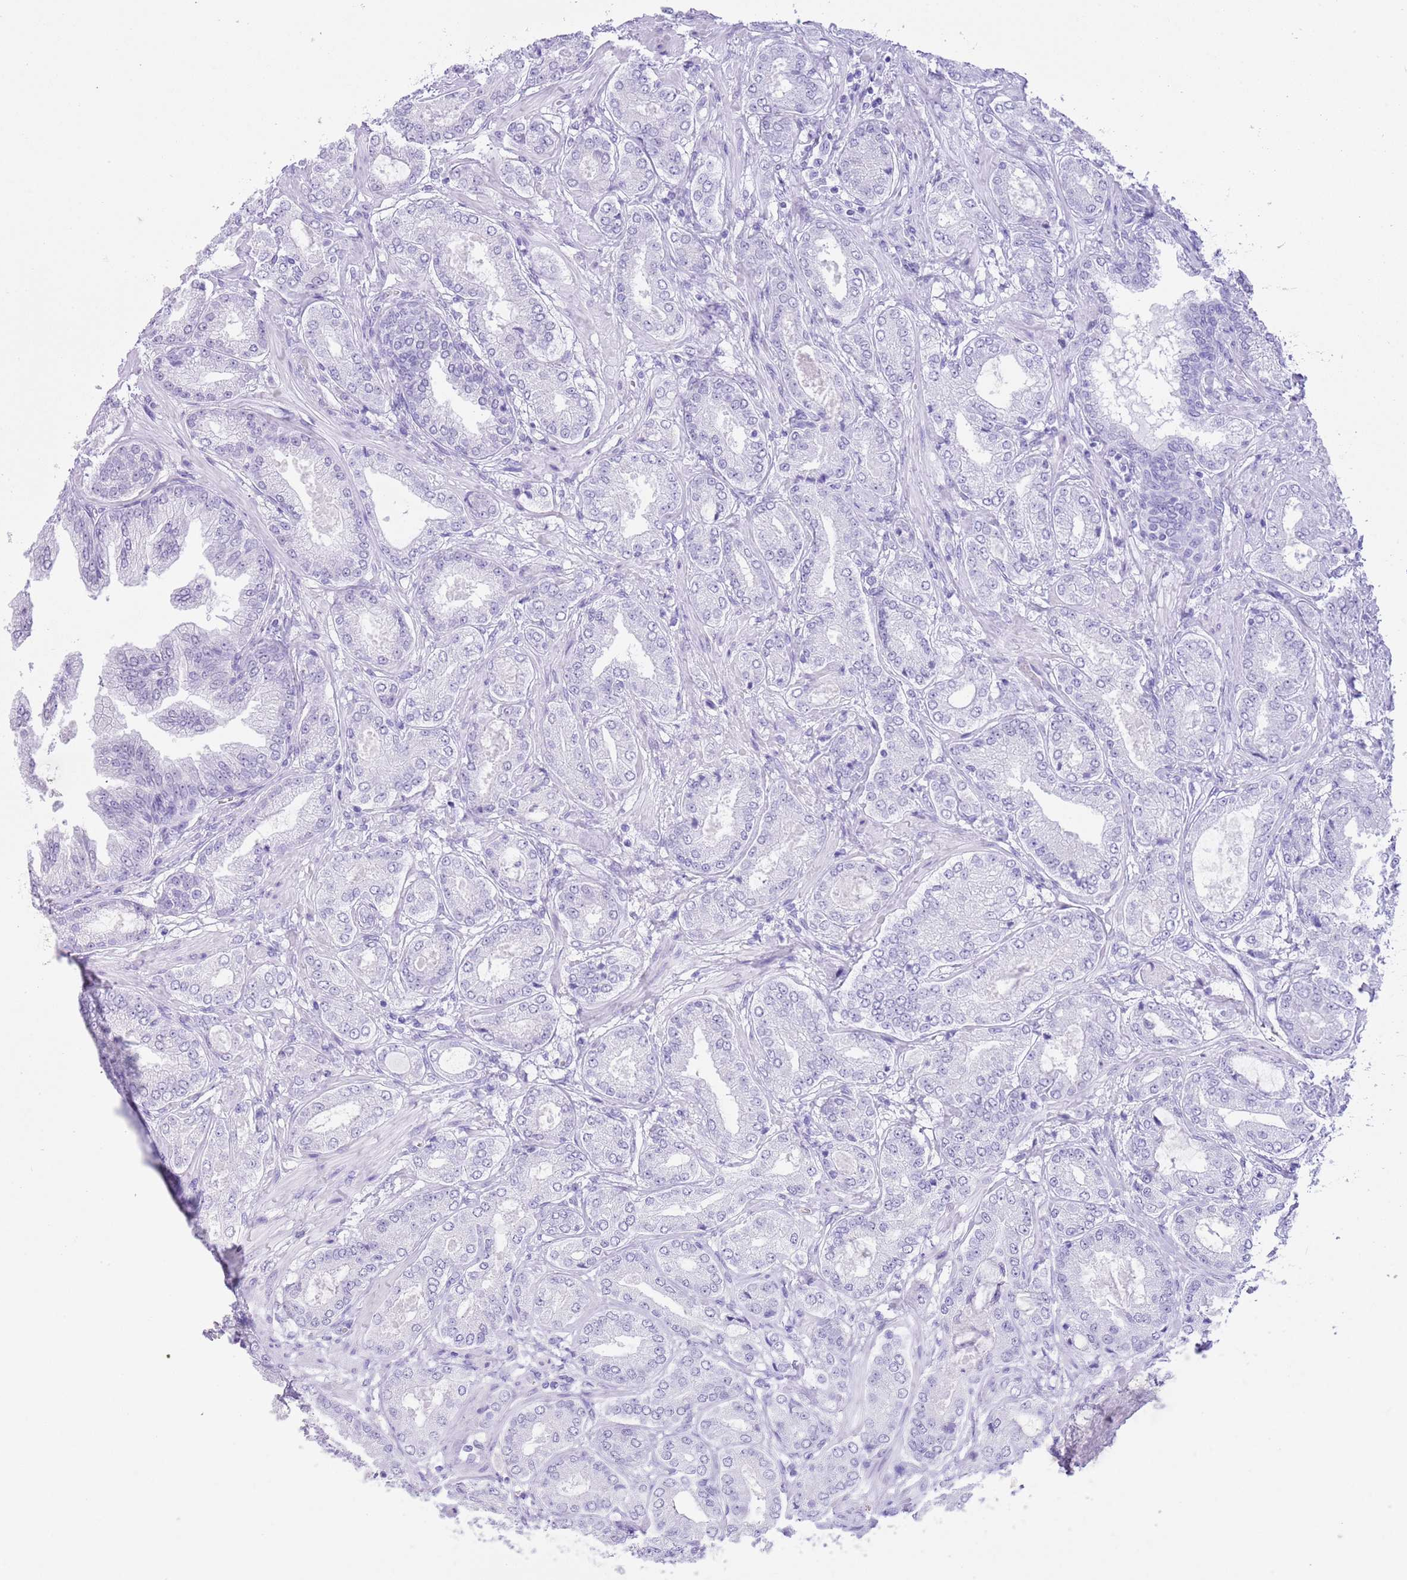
{"staining": {"intensity": "negative", "quantity": "none", "location": "none"}, "tissue": "prostate cancer", "cell_type": "Tumor cells", "image_type": "cancer", "snomed": [{"axis": "morphology", "description": "Adenocarcinoma, Low grade"}, {"axis": "topography", "description": "Prostate"}], "caption": "There is no significant expression in tumor cells of prostate cancer.", "gene": "PPP1R17", "patient": {"sex": "male", "age": 63}}